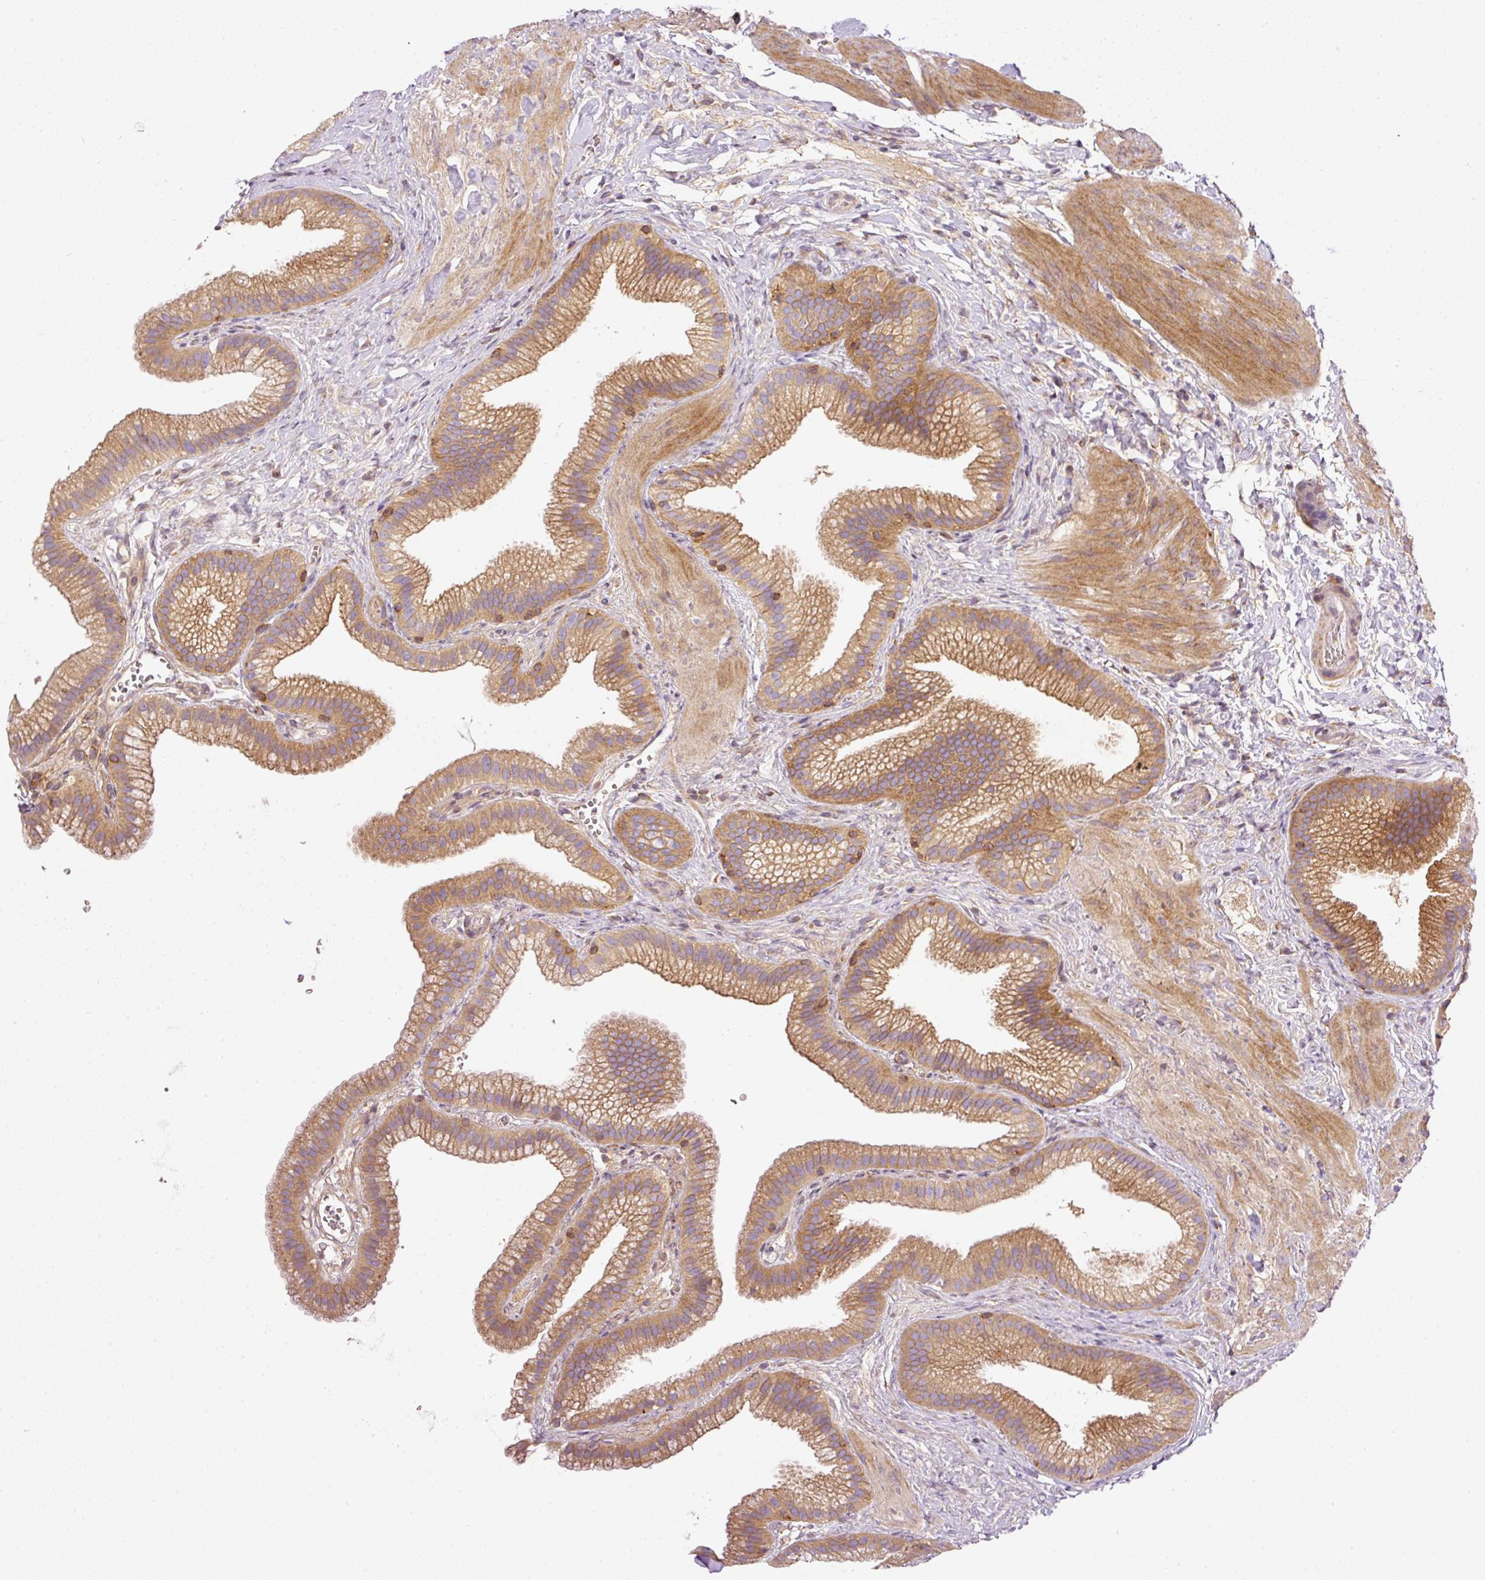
{"staining": {"intensity": "moderate", "quantity": ">75%", "location": "cytoplasmic/membranous"}, "tissue": "gallbladder", "cell_type": "Glandular cells", "image_type": "normal", "snomed": [{"axis": "morphology", "description": "Normal tissue, NOS"}, {"axis": "topography", "description": "Gallbladder"}], "caption": "Benign gallbladder demonstrates moderate cytoplasmic/membranous expression in approximately >75% of glandular cells.", "gene": "TBC1D2B", "patient": {"sex": "female", "age": 63}}